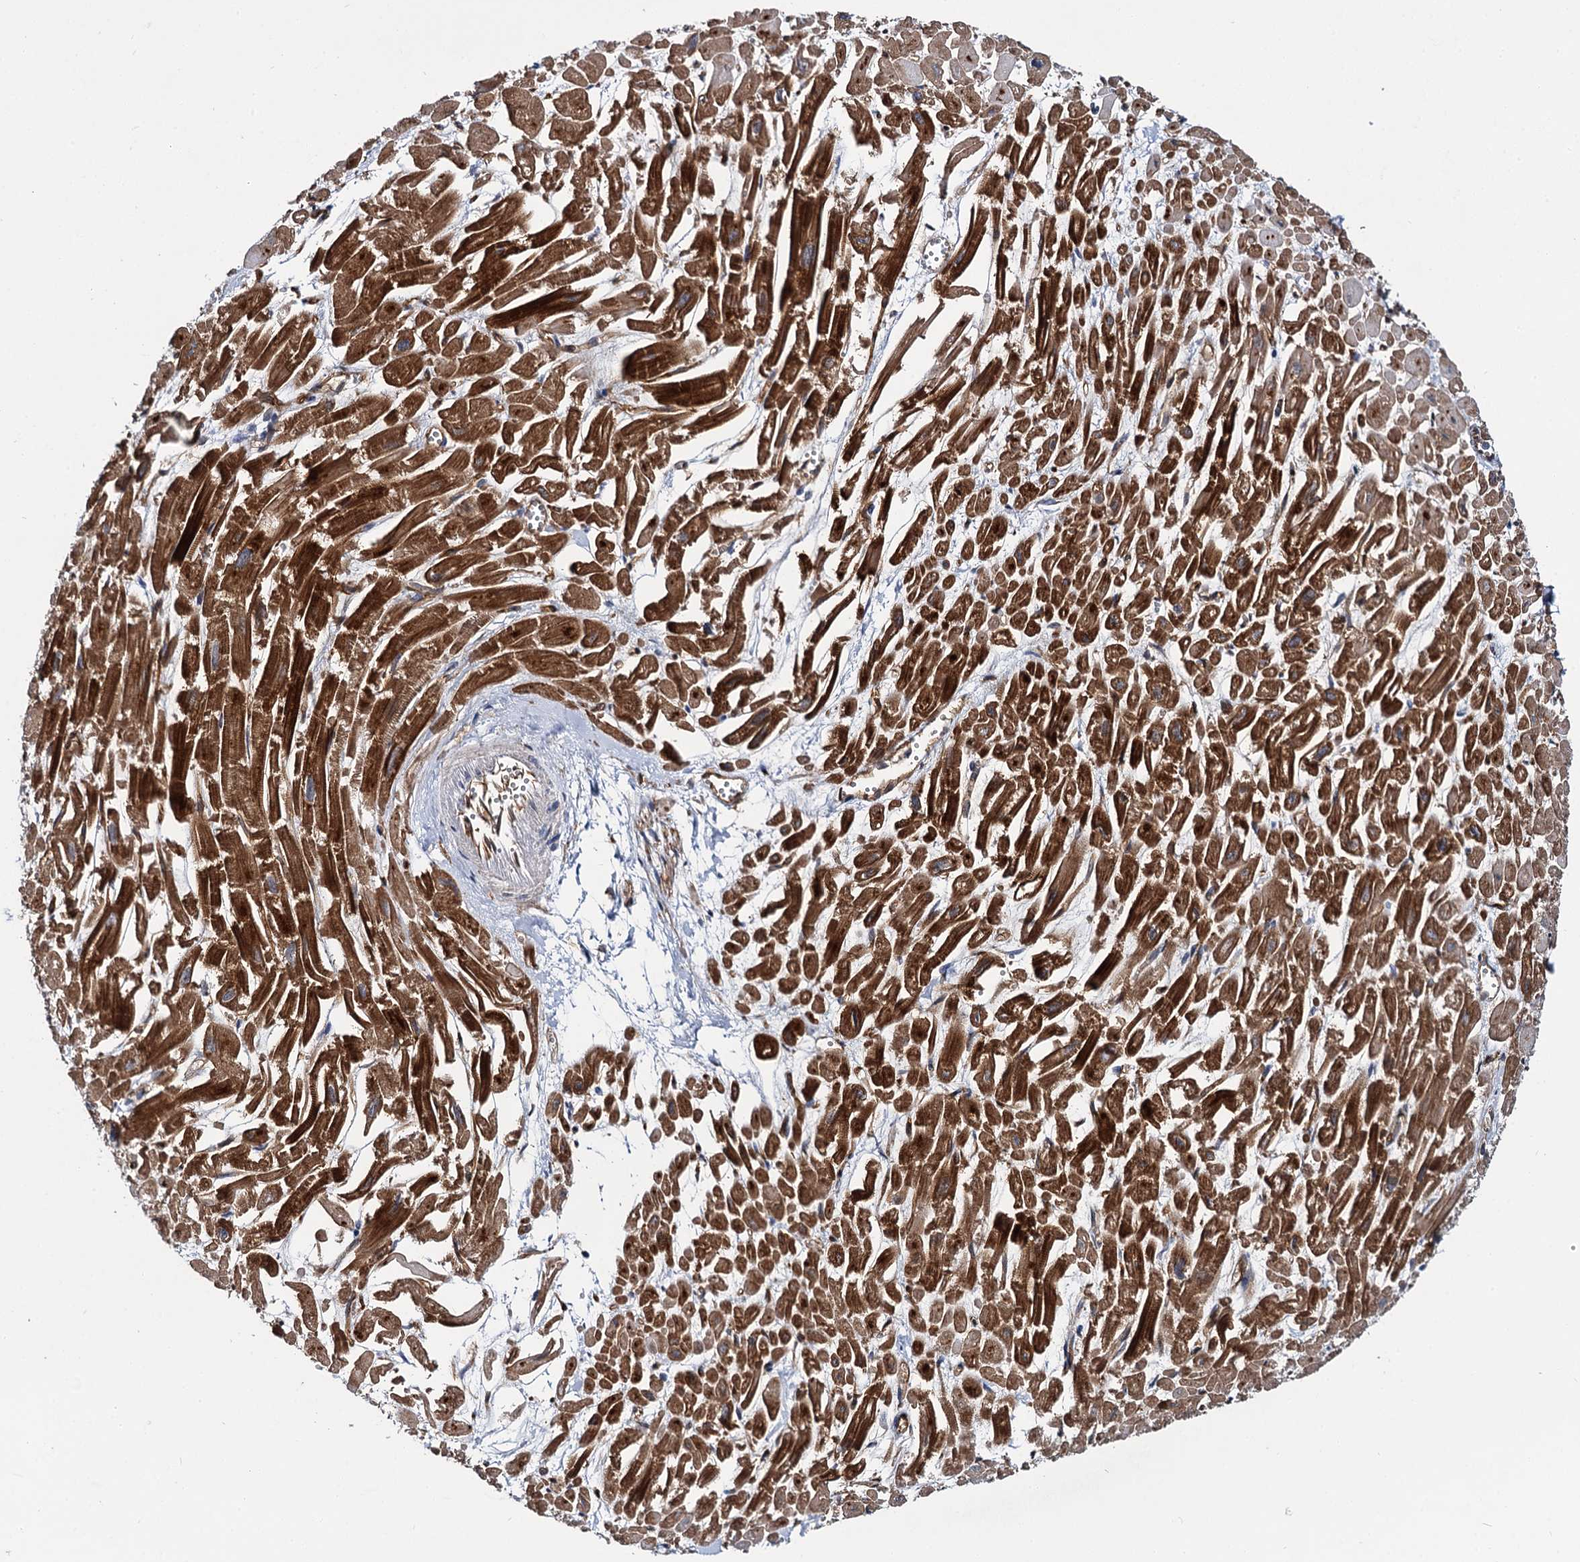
{"staining": {"intensity": "strong", "quantity": ">75%", "location": "cytoplasmic/membranous"}, "tissue": "heart muscle", "cell_type": "Cardiomyocytes", "image_type": "normal", "snomed": [{"axis": "morphology", "description": "Normal tissue, NOS"}, {"axis": "topography", "description": "Heart"}], "caption": "Immunohistochemistry photomicrograph of benign human heart muscle stained for a protein (brown), which displays high levels of strong cytoplasmic/membranous expression in approximately >75% of cardiomyocytes.", "gene": "ABLIM1", "patient": {"sex": "male", "age": 54}}